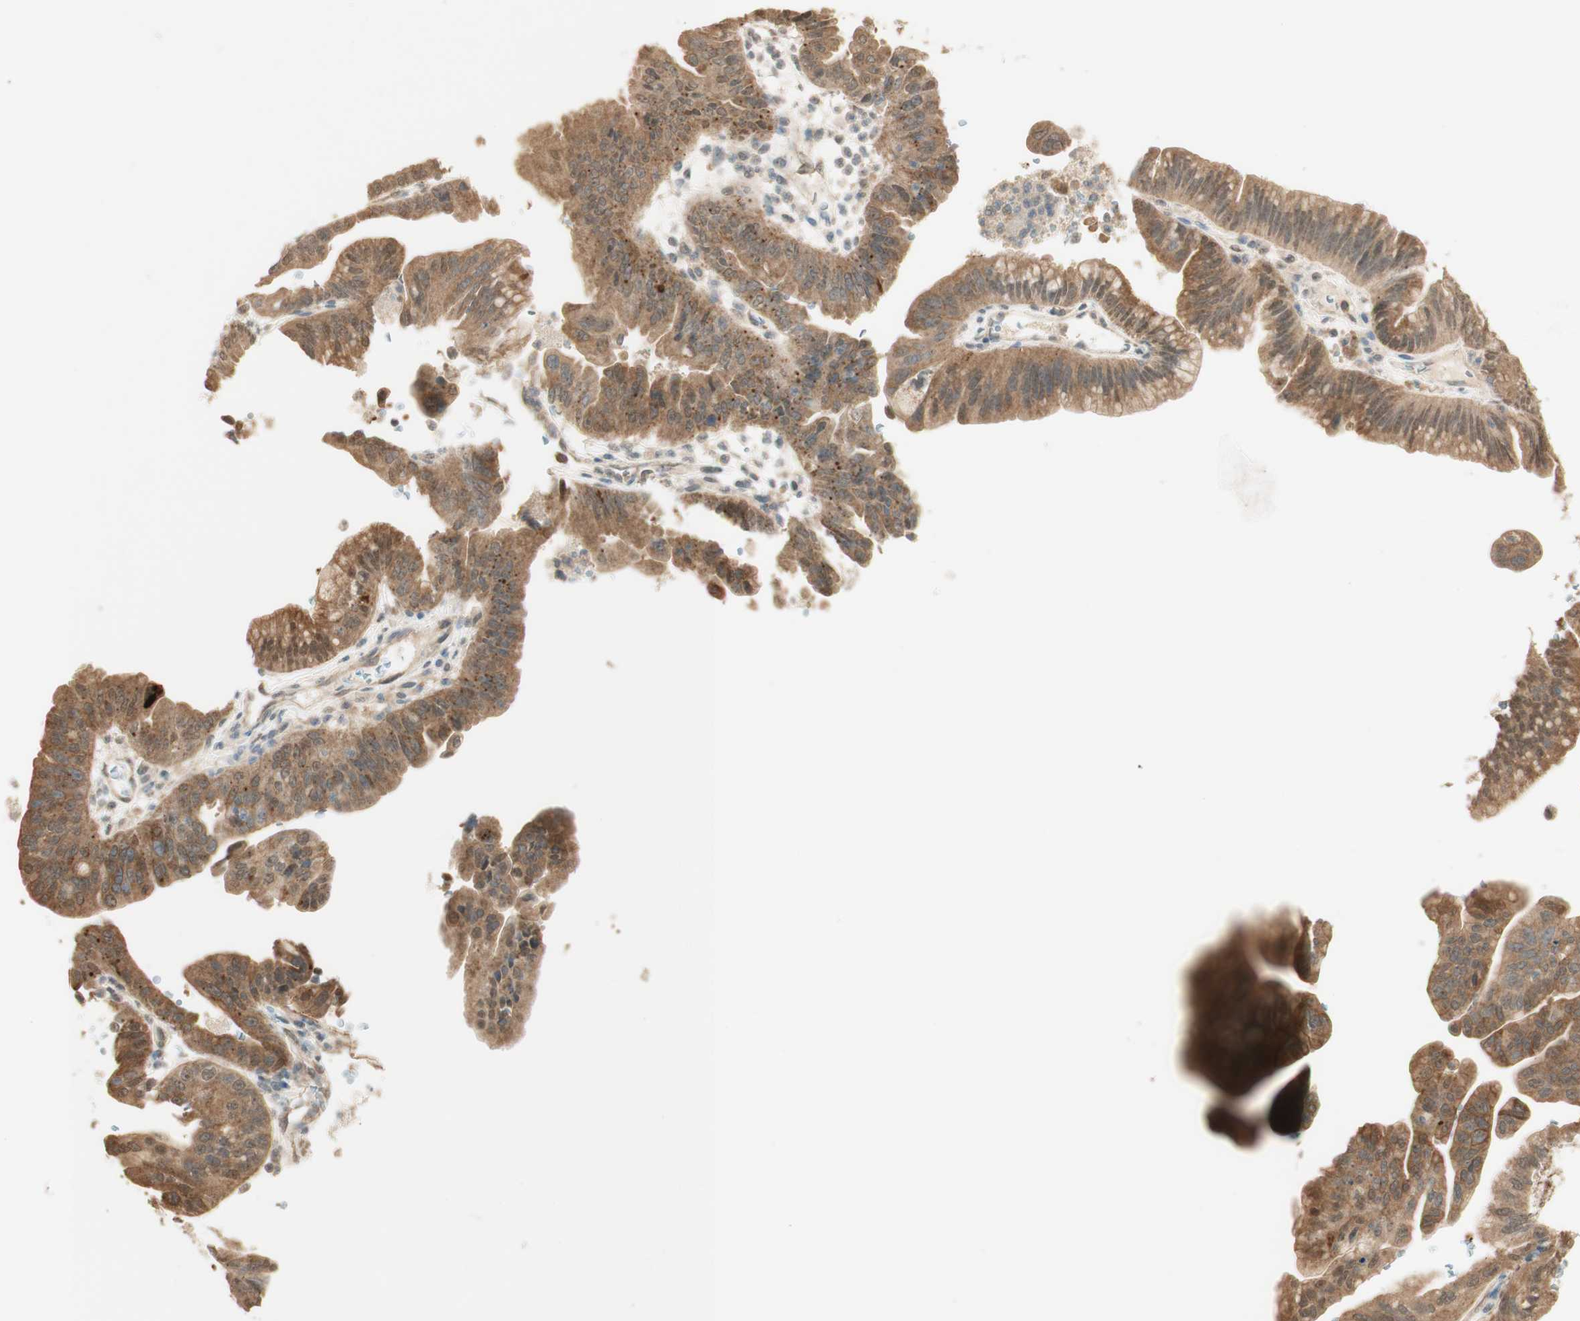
{"staining": {"intensity": "moderate", "quantity": ">75%", "location": "cytoplasmic/membranous"}, "tissue": "pancreatic cancer", "cell_type": "Tumor cells", "image_type": "cancer", "snomed": [{"axis": "morphology", "description": "Adenocarcinoma, NOS"}, {"axis": "topography", "description": "Pancreas"}], "caption": "Moderate cytoplasmic/membranous expression for a protein is seen in about >75% of tumor cells of pancreatic adenocarcinoma using immunohistochemistry (IHC).", "gene": "SPINT2", "patient": {"sex": "male", "age": 70}}